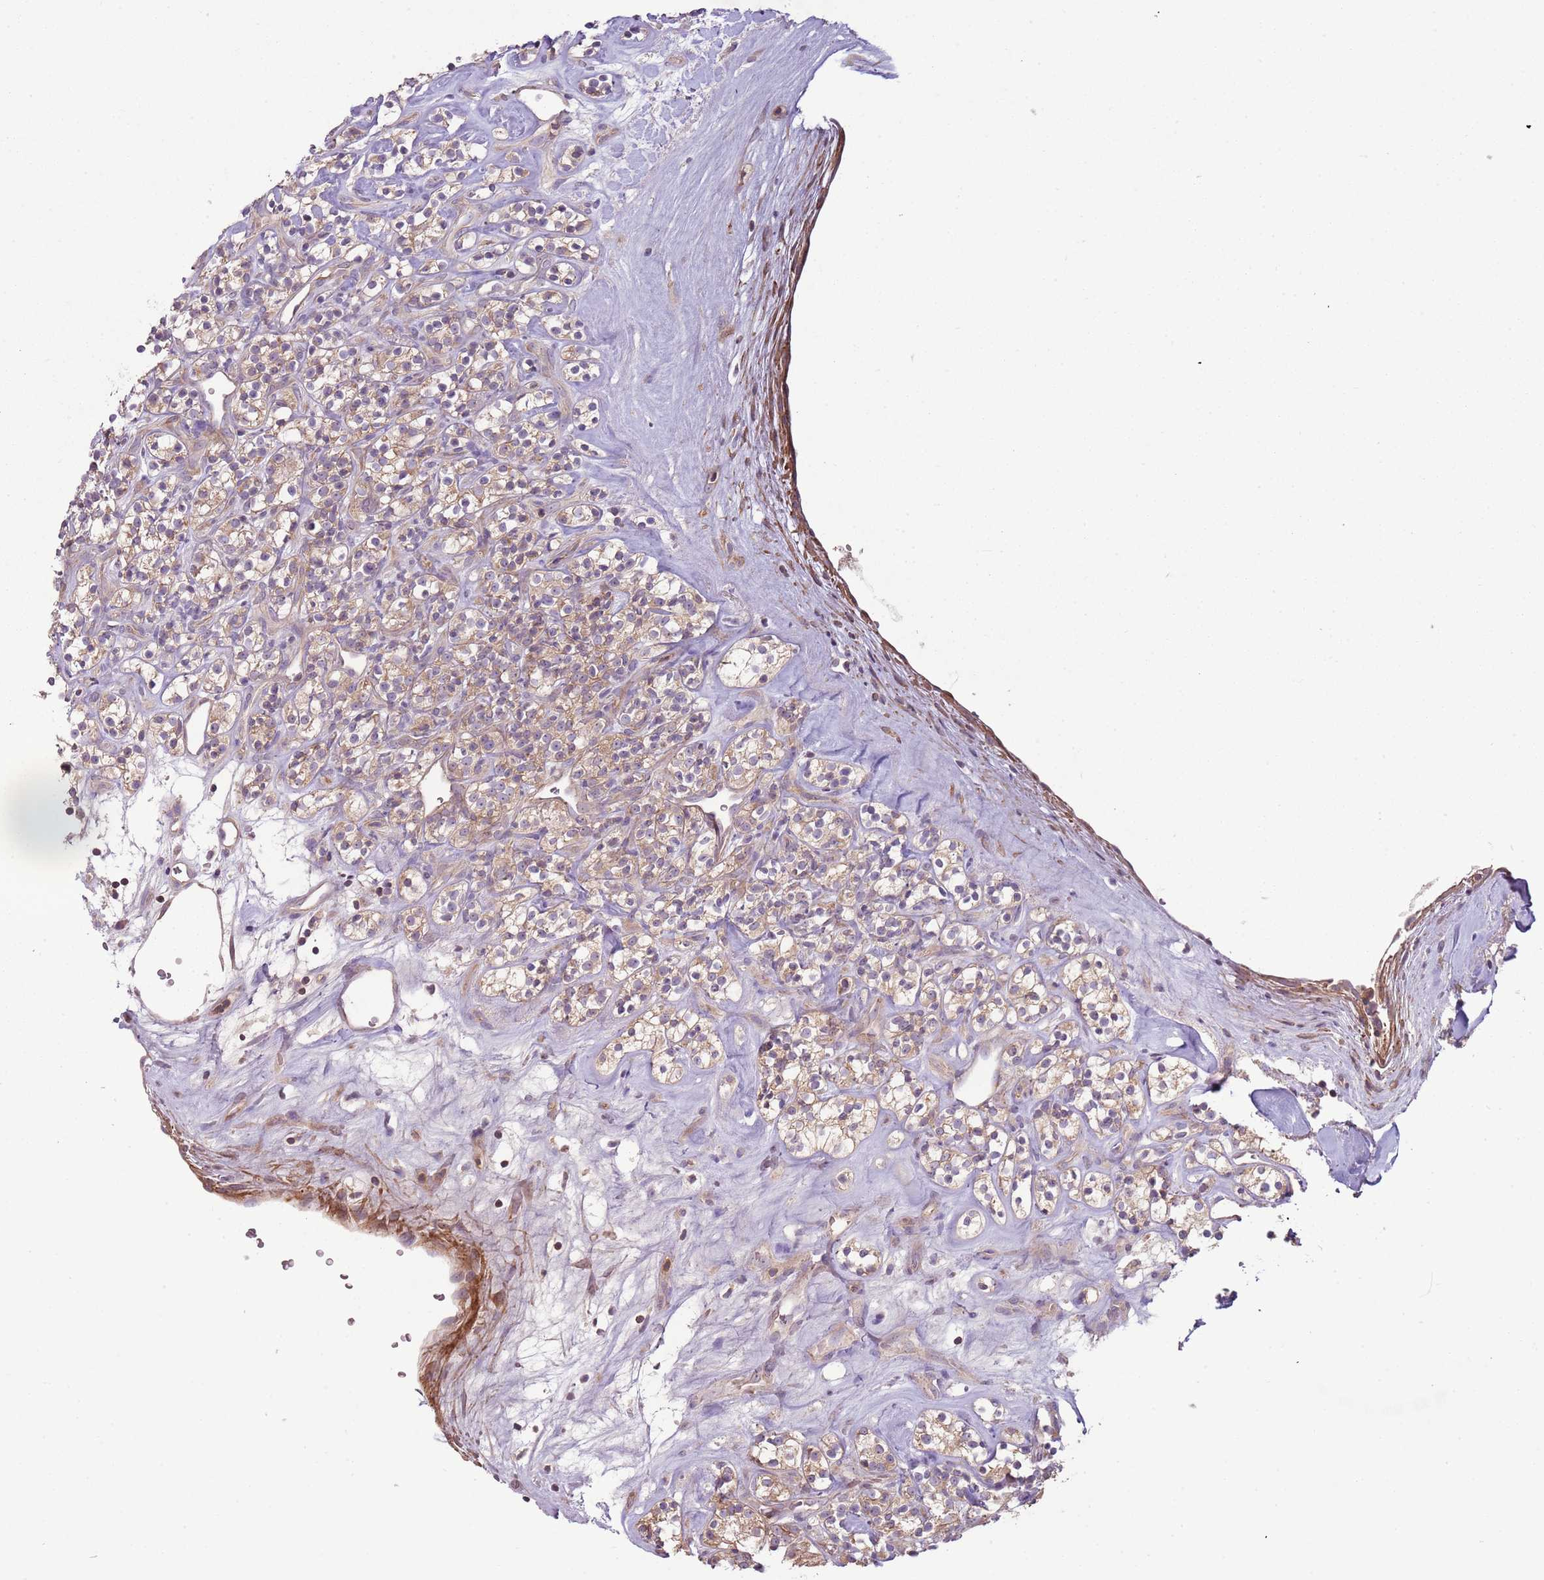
{"staining": {"intensity": "weak", "quantity": "25%-75%", "location": "cytoplasmic/membranous"}, "tissue": "renal cancer", "cell_type": "Tumor cells", "image_type": "cancer", "snomed": [{"axis": "morphology", "description": "Adenocarcinoma, NOS"}, {"axis": "topography", "description": "Kidney"}], "caption": "IHC (DAB) staining of human renal cancer (adenocarcinoma) reveals weak cytoplasmic/membranous protein staining in approximately 25%-75% of tumor cells.", "gene": "DTD2", "patient": {"sex": "male", "age": 77}}